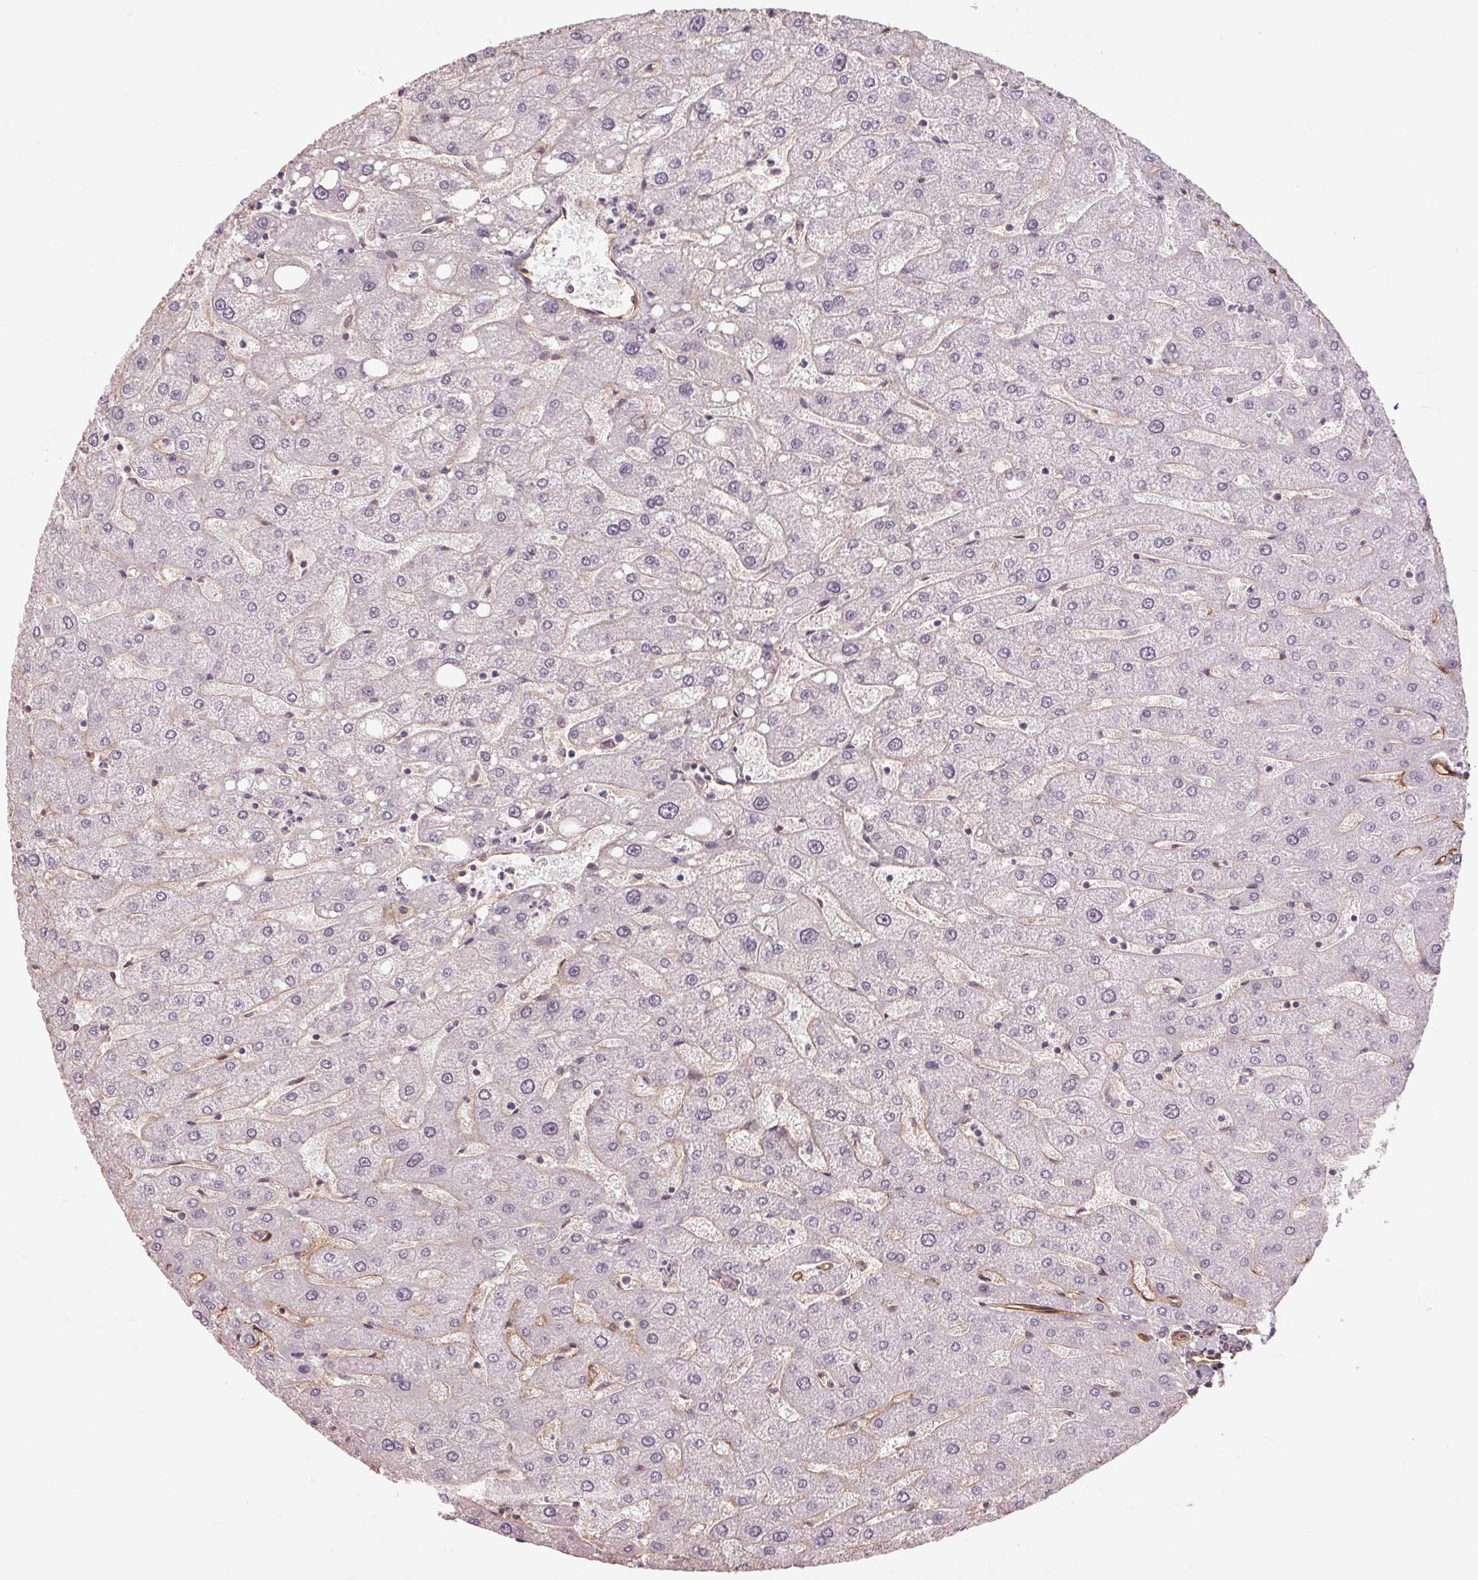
{"staining": {"intensity": "negative", "quantity": "none", "location": "none"}, "tissue": "liver", "cell_type": "Cholangiocytes", "image_type": "normal", "snomed": [{"axis": "morphology", "description": "Normal tissue, NOS"}, {"axis": "topography", "description": "Liver"}], "caption": "Liver stained for a protein using immunohistochemistry reveals no positivity cholangiocytes.", "gene": "PALM", "patient": {"sex": "male", "age": 67}}